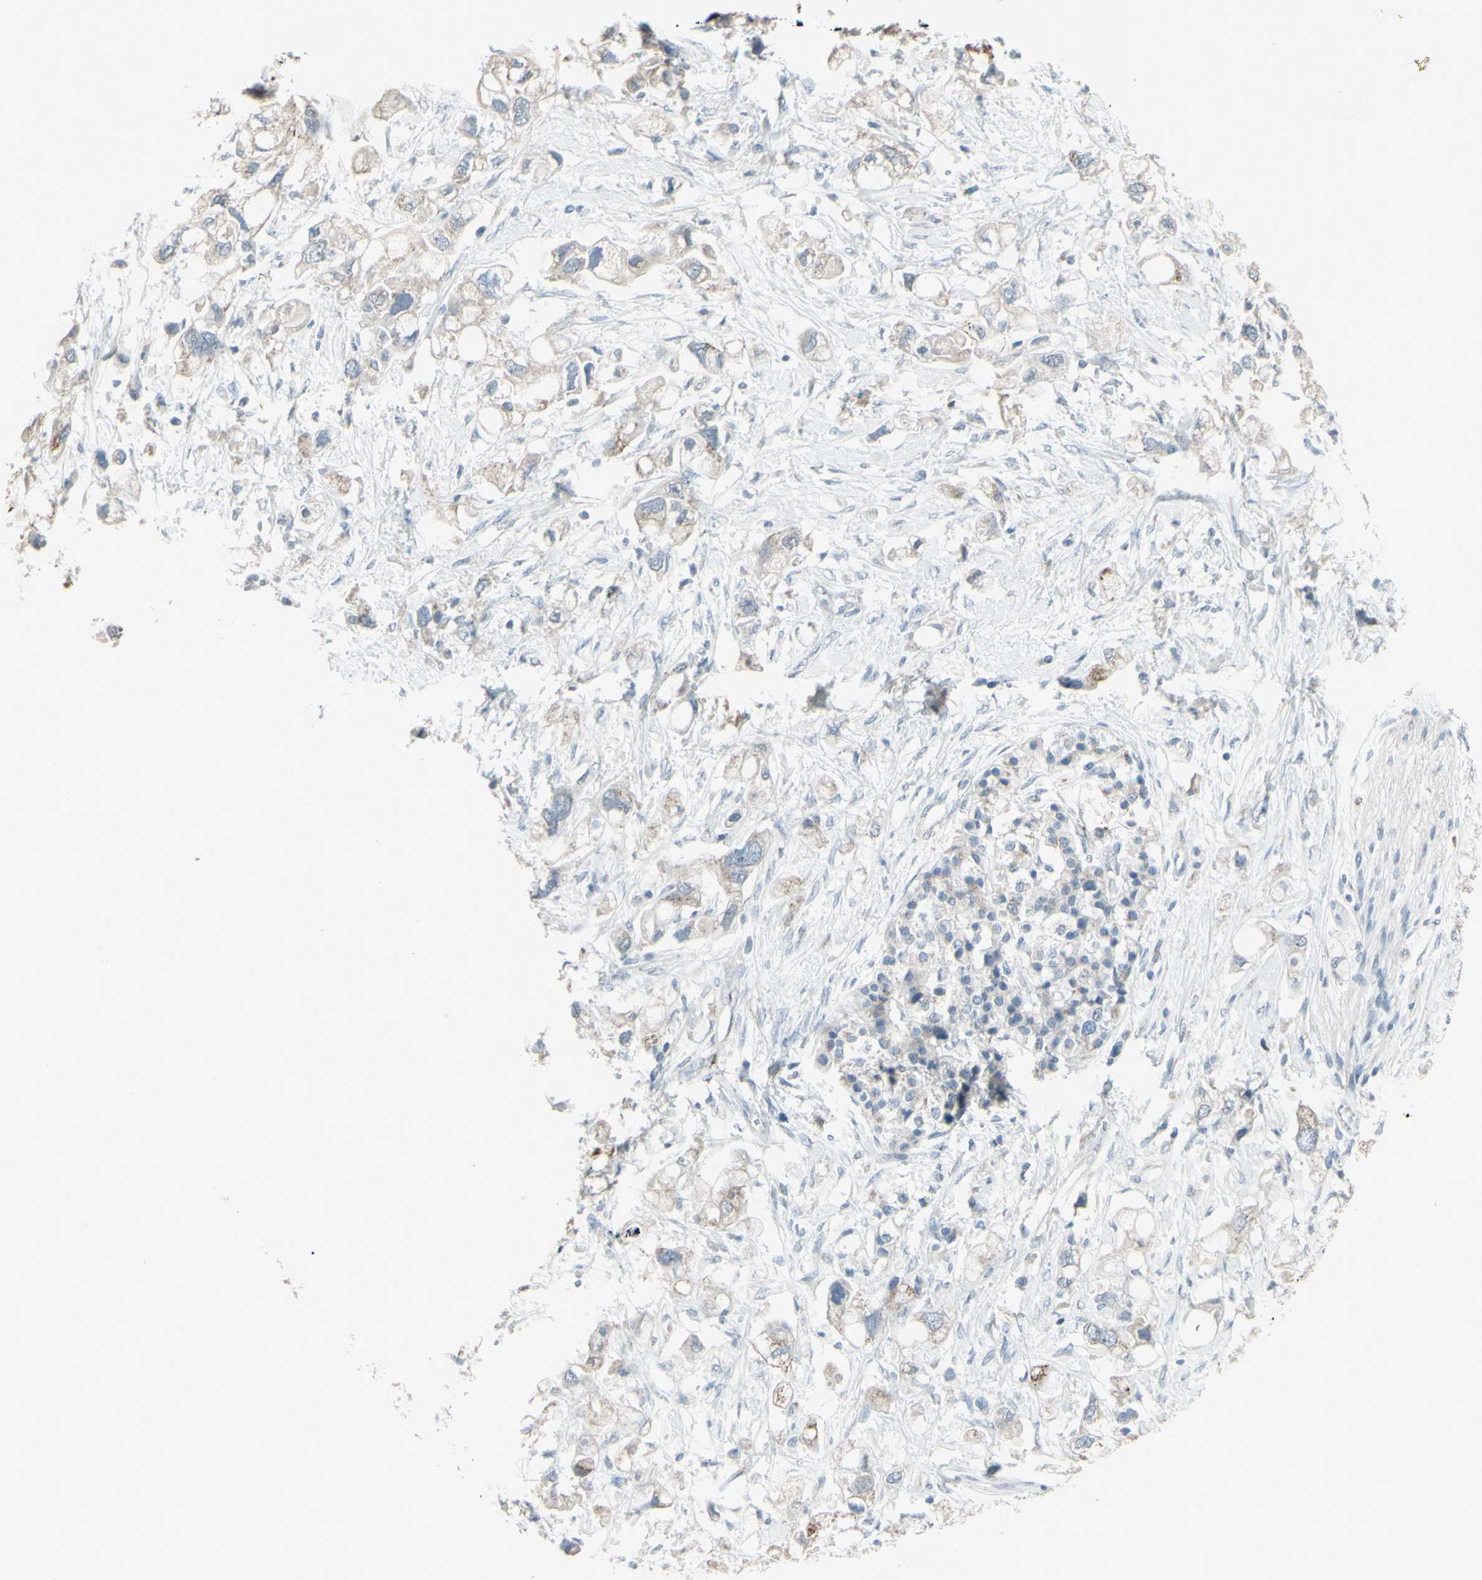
{"staining": {"intensity": "weak", "quantity": "25%-75%", "location": "cytoplasmic/membranous"}, "tissue": "pancreatic cancer", "cell_type": "Tumor cells", "image_type": "cancer", "snomed": [{"axis": "morphology", "description": "Adenocarcinoma, NOS"}, {"axis": "topography", "description": "Pancreas"}], "caption": "Immunohistochemistry of pancreatic adenocarcinoma displays low levels of weak cytoplasmic/membranous positivity in about 25%-75% of tumor cells.", "gene": "CD79B", "patient": {"sex": "female", "age": 56}}